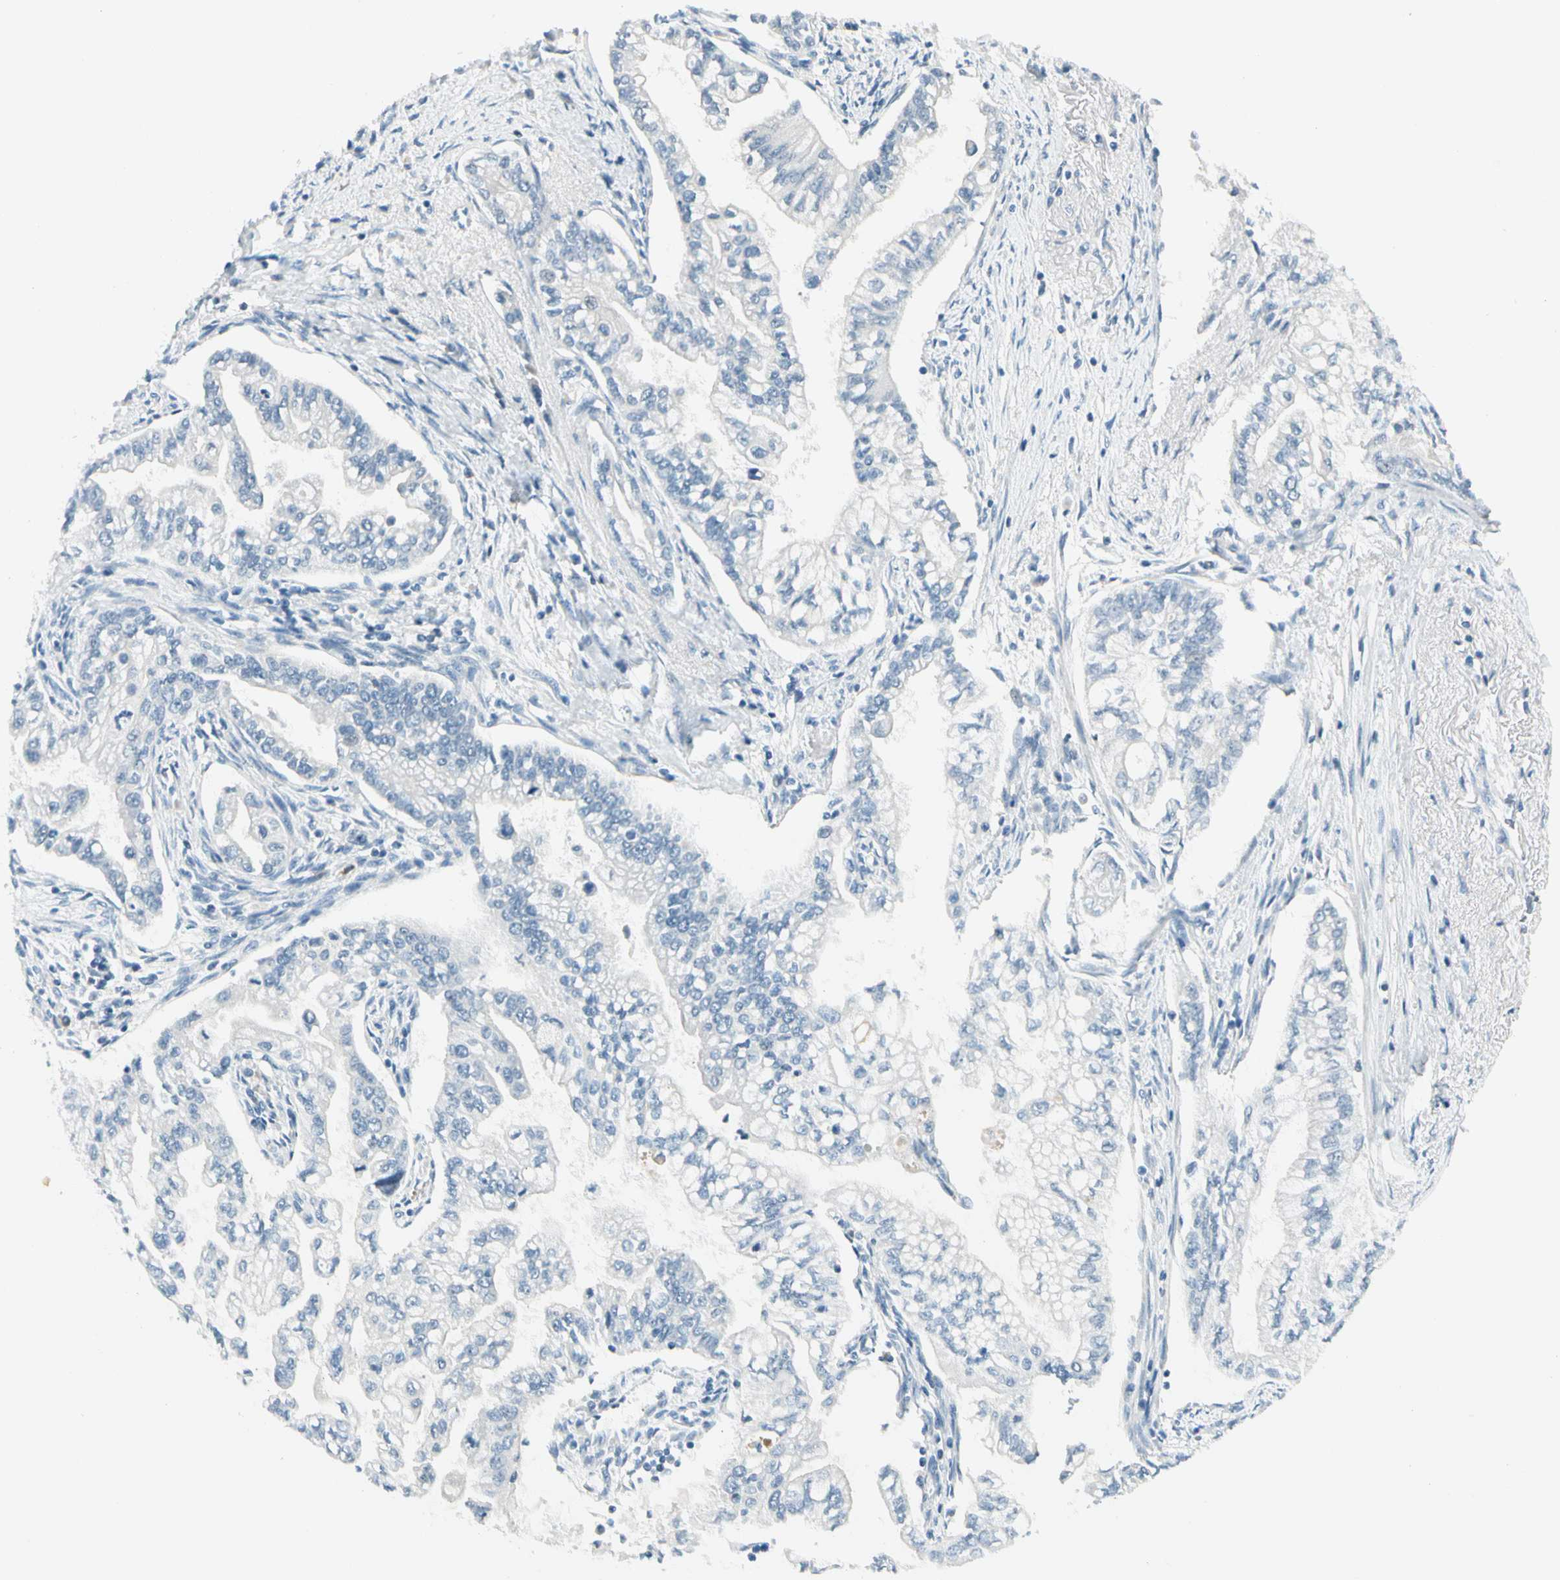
{"staining": {"intensity": "negative", "quantity": "none", "location": "none"}, "tissue": "pancreatic cancer", "cell_type": "Tumor cells", "image_type": "cancer", "snomed": [{"axis": "morphology", "description": "Normal tissue, NOS"}, {"axis": "topography", "description": "Pancreas"}], "caption": "A high-resolution micrograph shows immunohistochemistry (IHC) staining of pancreatic cancer, which demonstrates no significant staining in tumor cells.", "gene": "ZSCAN1", "patient": {"sex": "male", "age": 42}}